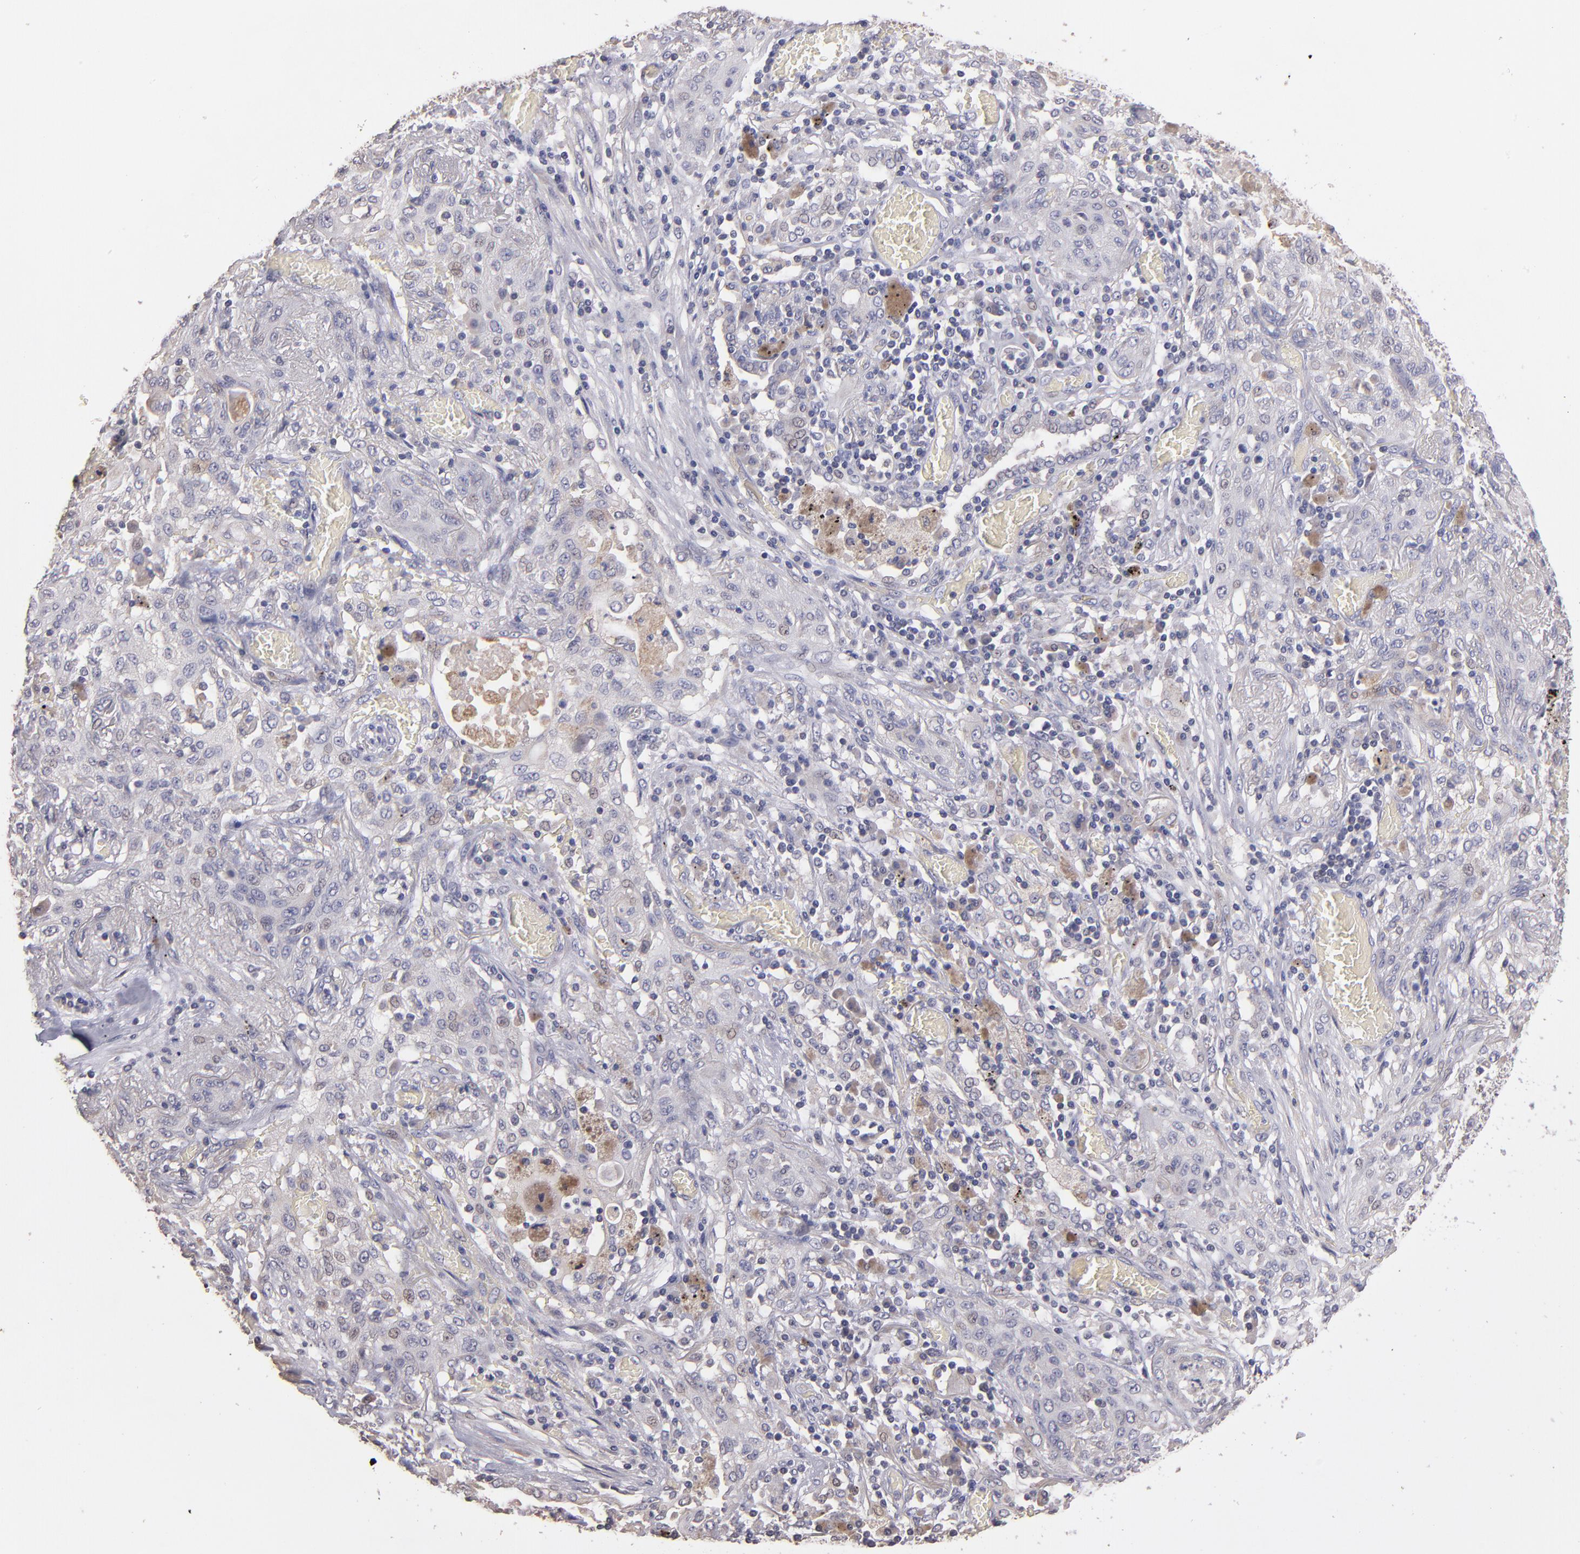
{"staining": {"intensity": "weak", "quantity": "<25%", "location": "cytoplasmic/membranous"}, "tissue": "lung cancer", "cell_type": "Tumor cells", "image_type": "cancer", "snomed": [{"axis": "morphology", "description": "Squamous cell carcinoma, NOS"}, {"axis": "topography", "description": "Lung"}], "caption": "IHC image of neoplastic tissue: squamous cell carcinoma (lung) stained with DAB shows no significant protein expression in tumor cells.", "gene": "GNAZ", "patient": {"sex": "female", "age": 47}}